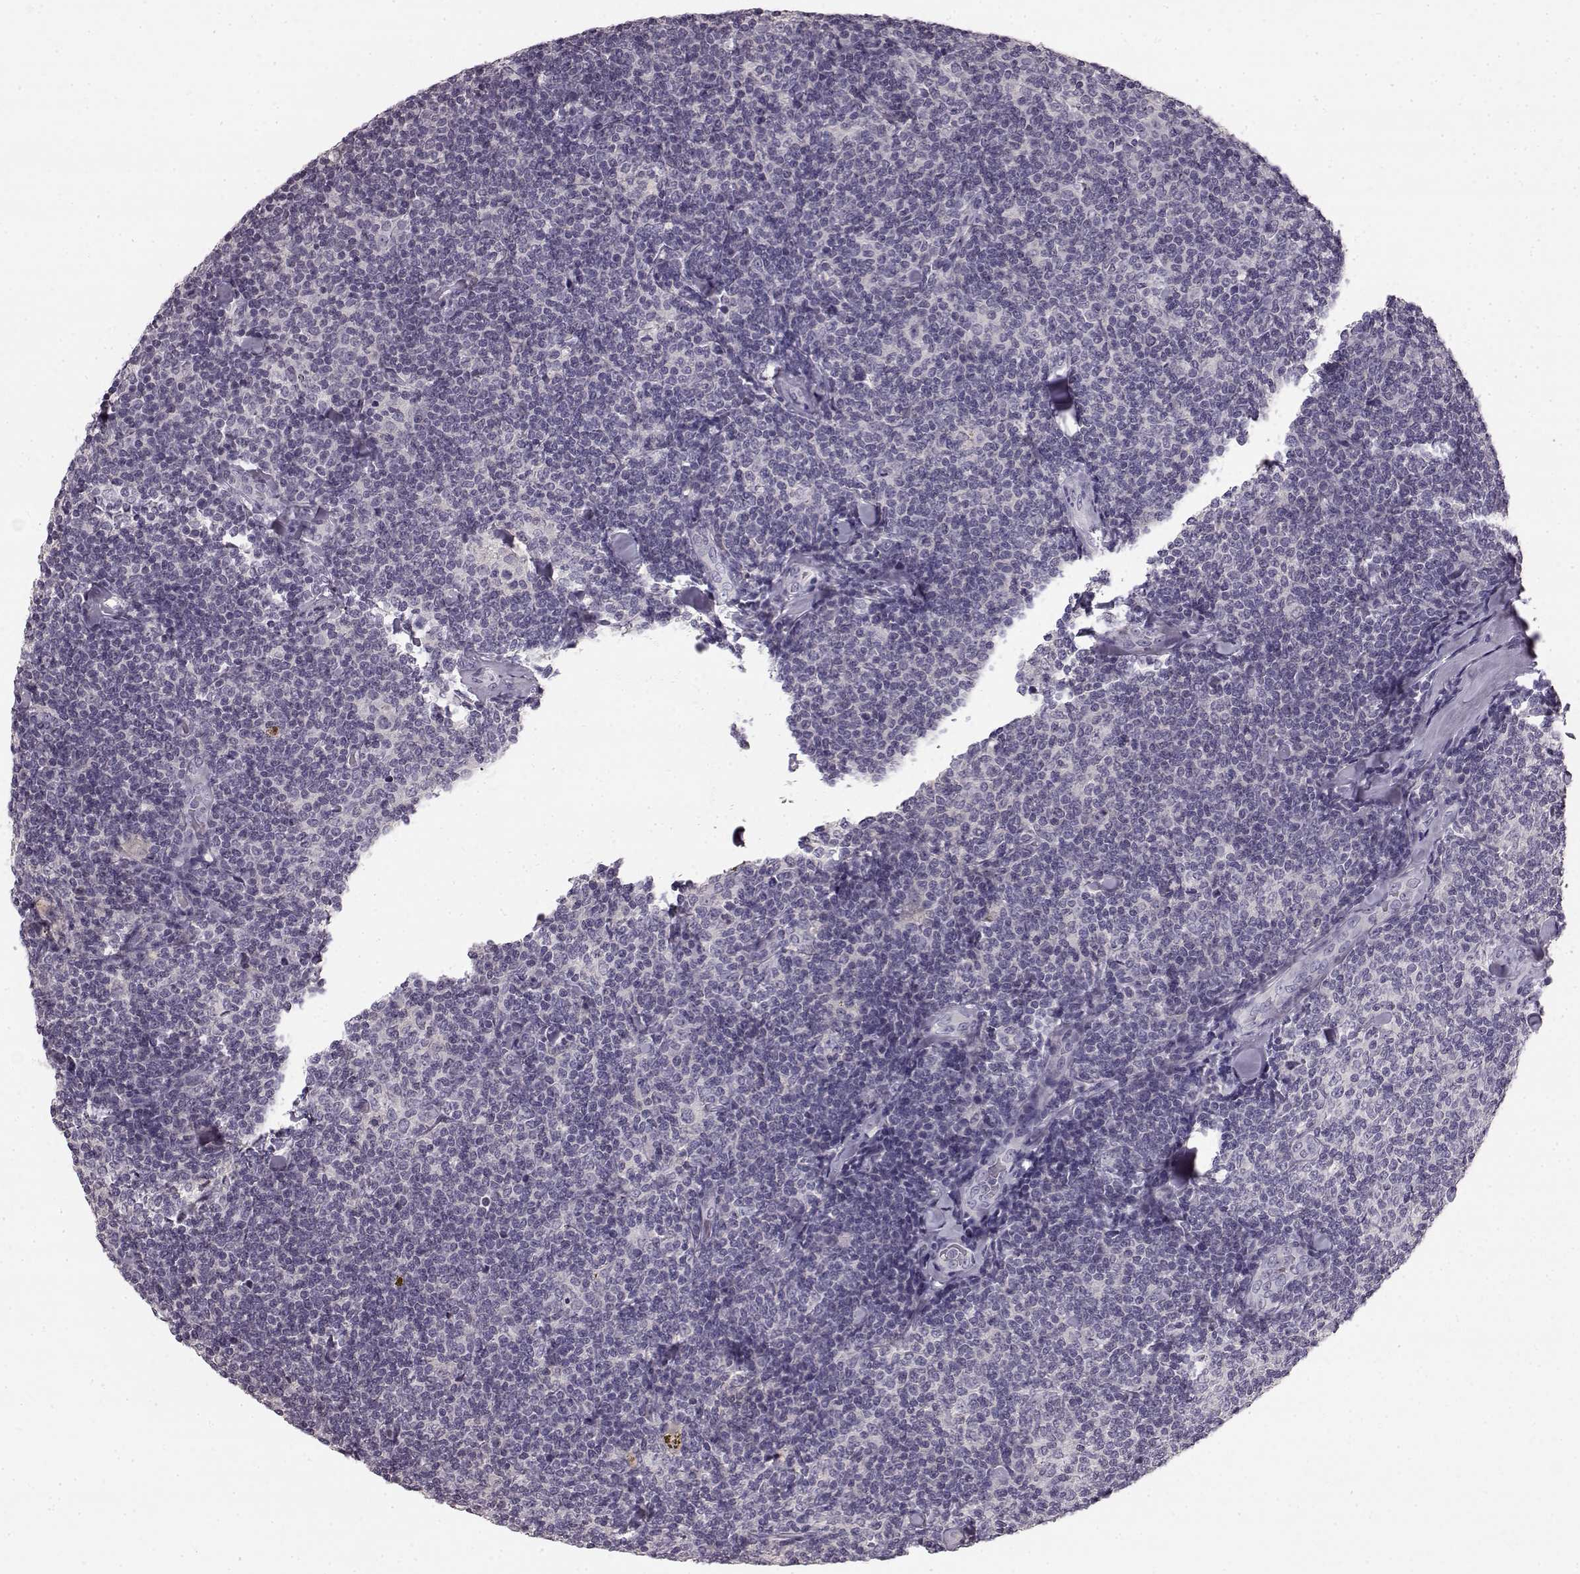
{"staining": {"intensity": "negative", "quantity": "none", "location": "none"}, "tissue": "lymphoma", "cell_type": "Tumor cells", "image_type": "cancer", "snomed": [{"axis": "morphology", "description": "Malignant lymphoma, non-Hodgkin's type, Low grade"}, {"axis": "topography", "description": "Lymph node"}], "caption": "Tumor cells are negative for brown protein staining in malignant lymphoma, non-Hodgkin's type (low-grade).", "gene": "KRT85", "patient": {"sex": "female", "age": 56}}